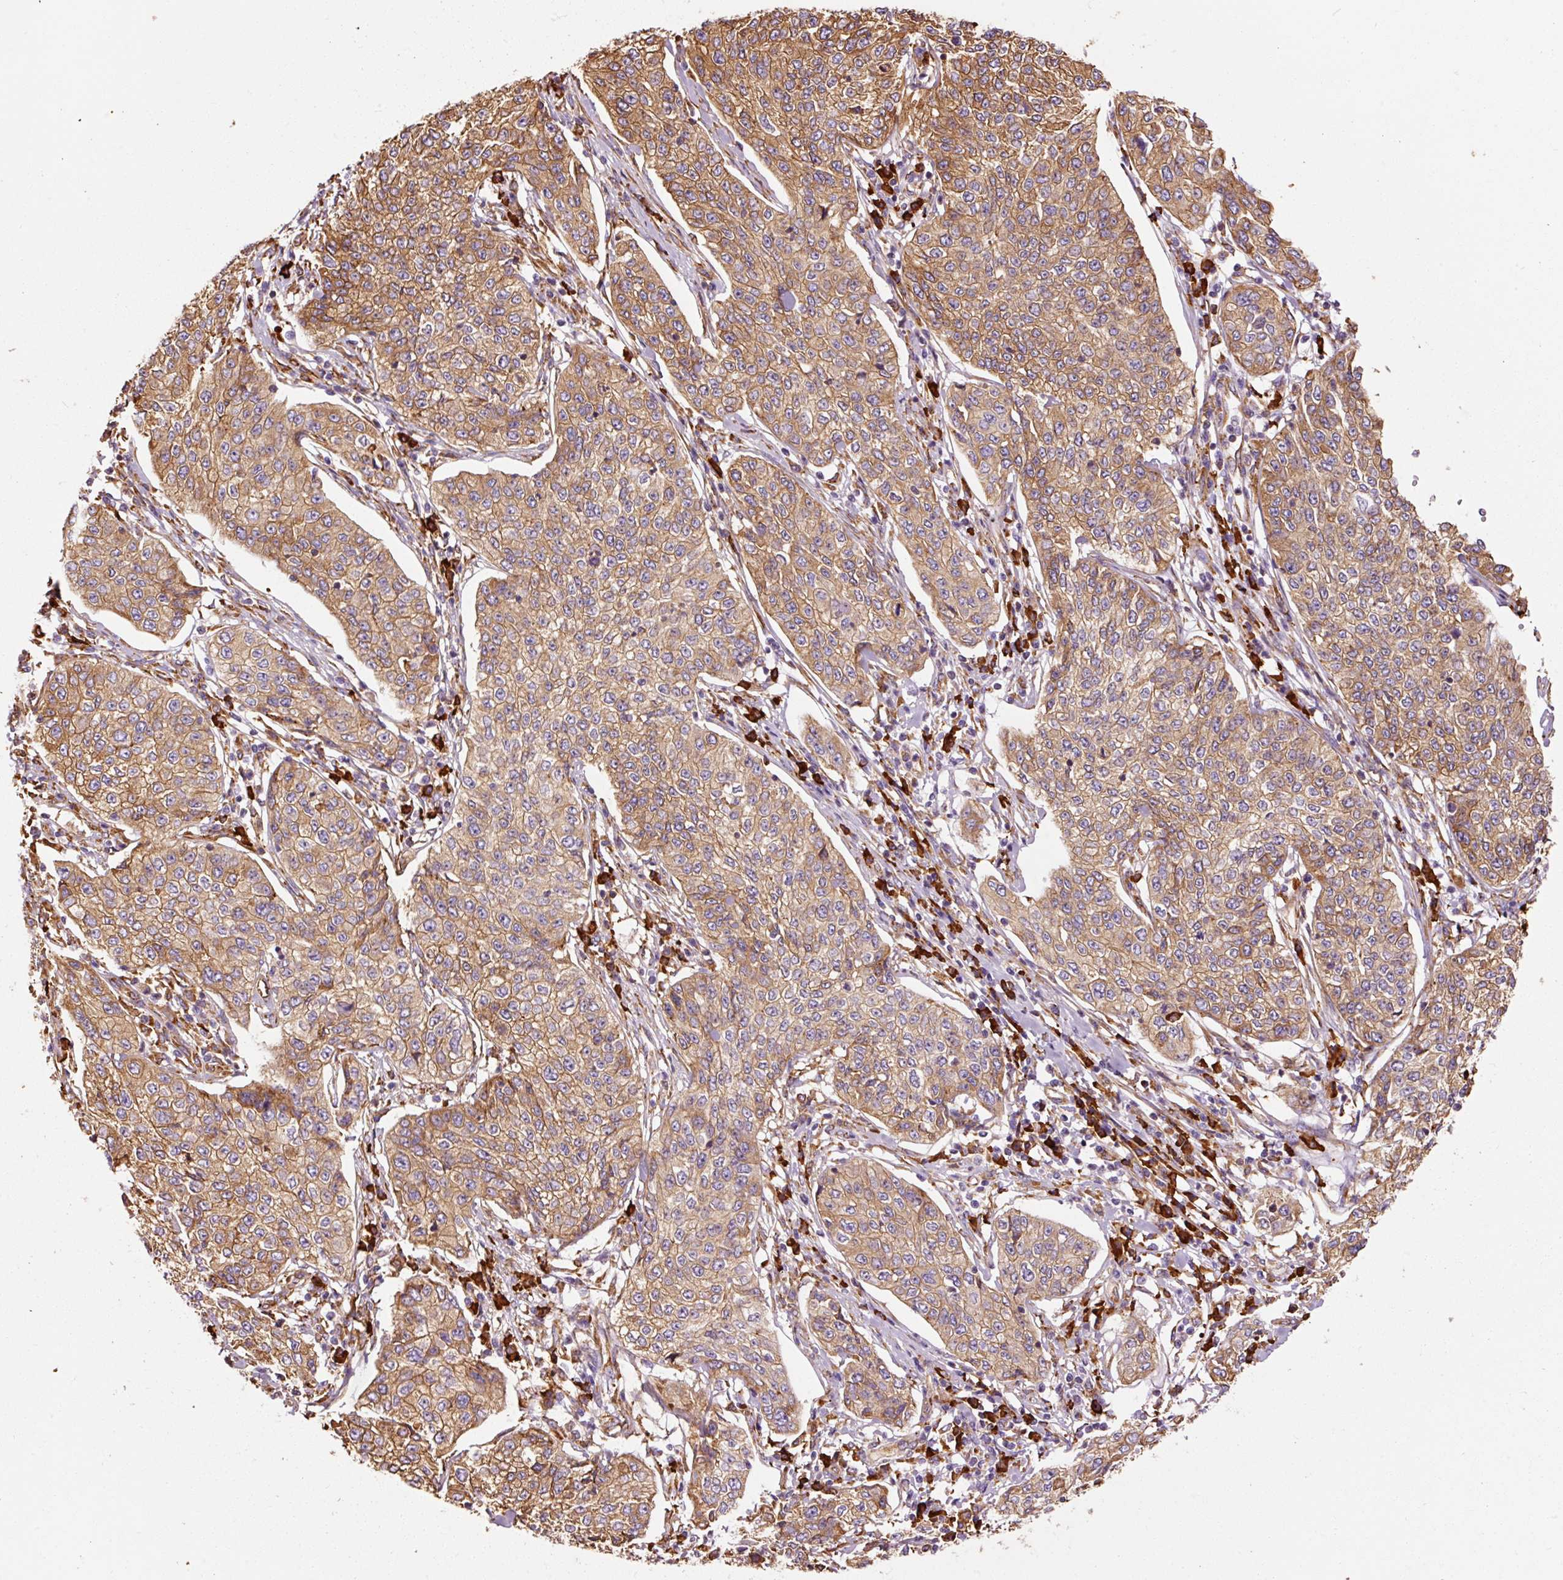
{"staining": {"intensity": "moderate", "quantity": ">75%", "location": "cytoplasmic/membranous"}, "tissue": "cervical cancer", "cell_type": "Tumor cells", "image_type": "cancer", "snomed": [{"axis": "morphology", "description": "Squamous cell carcinoma, NOS"}, {"axis": "topography", "description": "Cervix"}], "caption": "This image displays IHC staining of squamous cell carcinoma (cervical), with medium moderate cytoplasmic/membranous staining in about >75% of tumor cells.", "gene": "KLC1", "patient": {"sex": "female", "age": 35}}